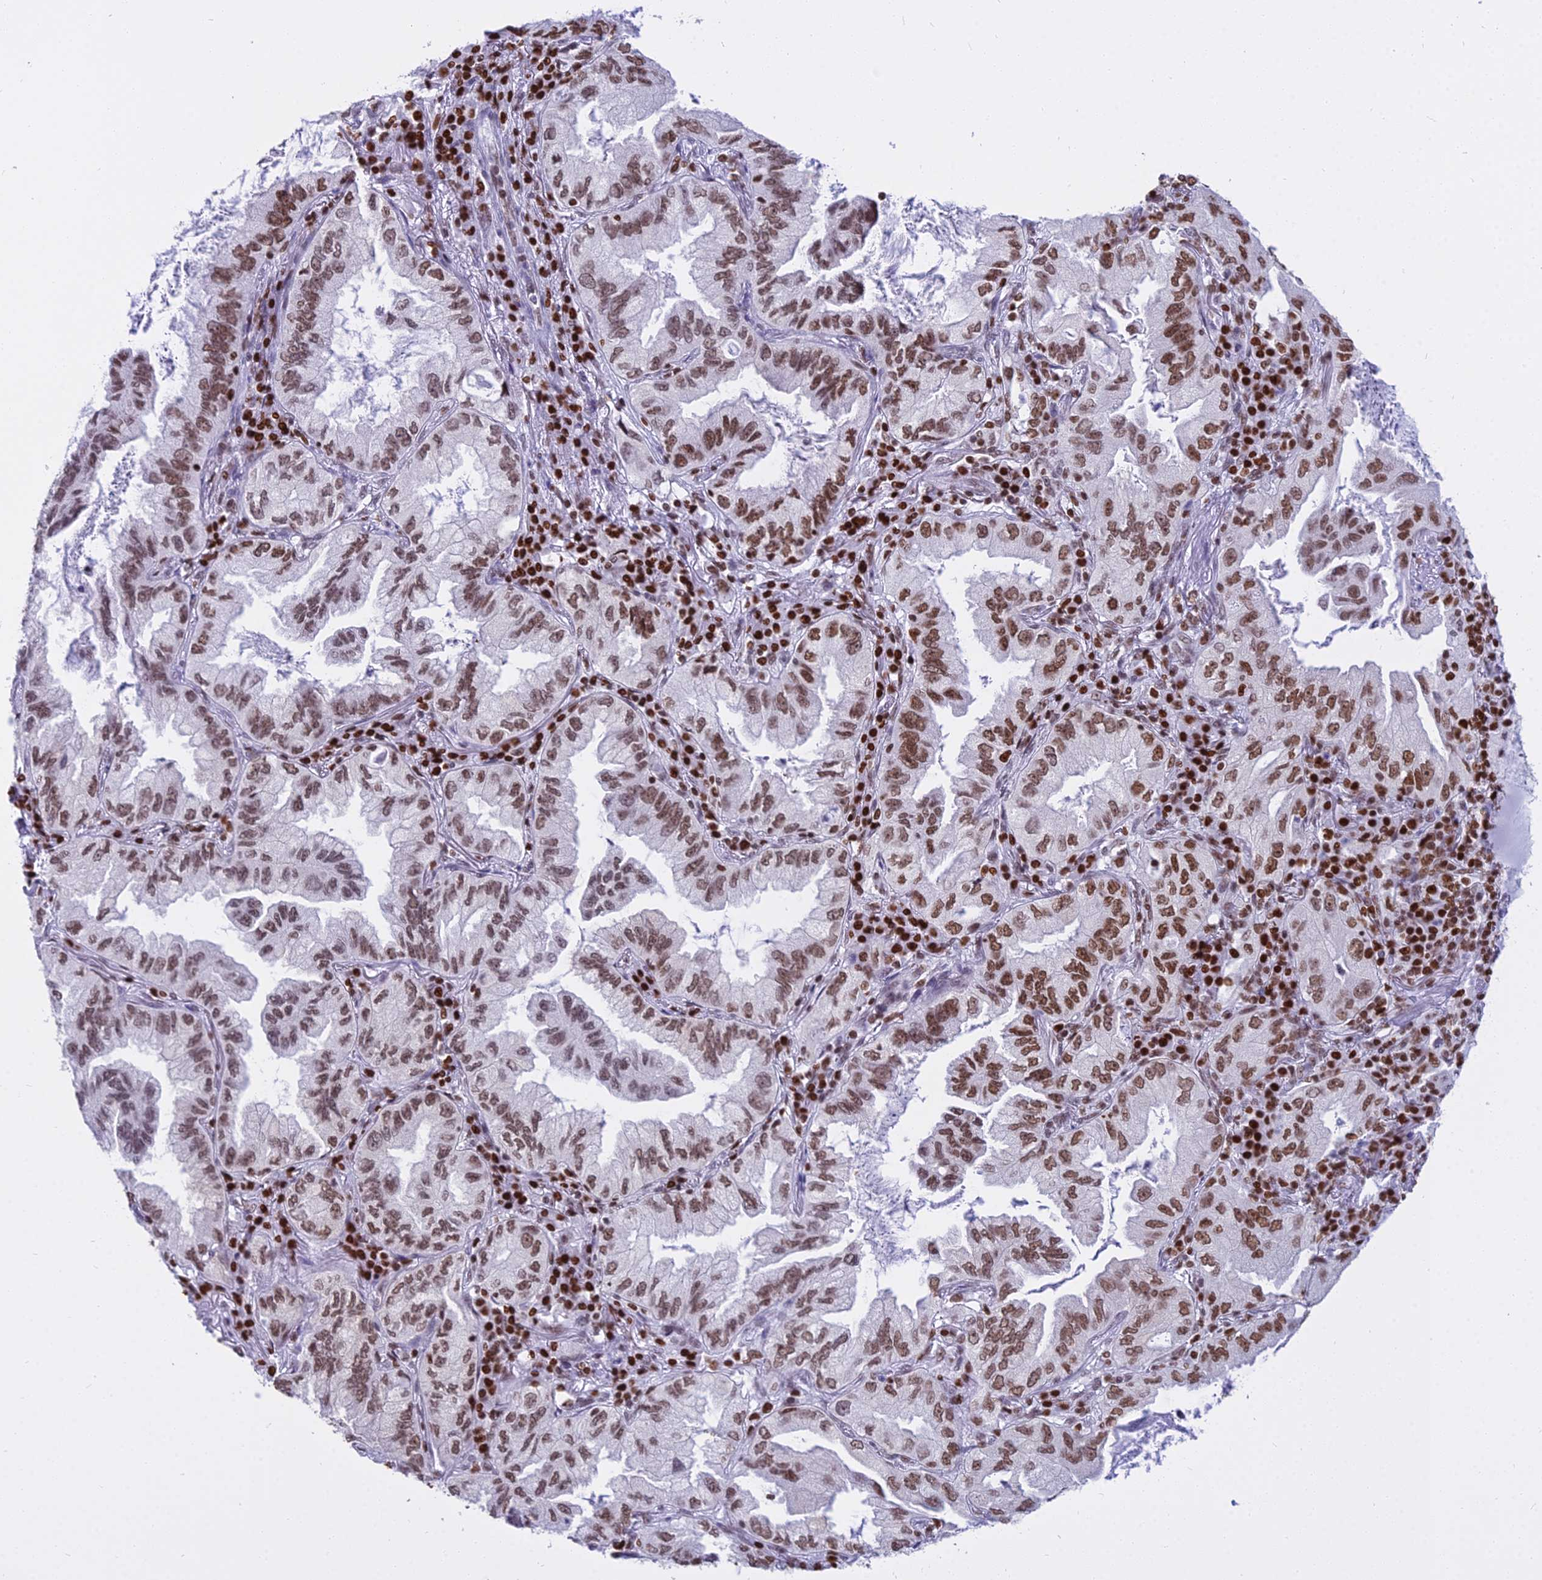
{"staining": {"intensity": "moderate", "quantity": ">75%", "location": "nuclear"}, "tissue": "lung cancer", "cell_type": "Tumor cells", "image_type": "cancer", "snomed": [{"axis": "morphology", "description": "Adenocarcinoma, NOS"}, {"axis": "topography", "description": "Lung"}], "caption": "Lung cancer stained with DAB (3,3'-diaminobenzidine) IHC displays medium levels of moderate nuclear positivity in about >75% of tumor cells.", "gene": "PARP1", "patient": {"sex": "female", "age": 69}}